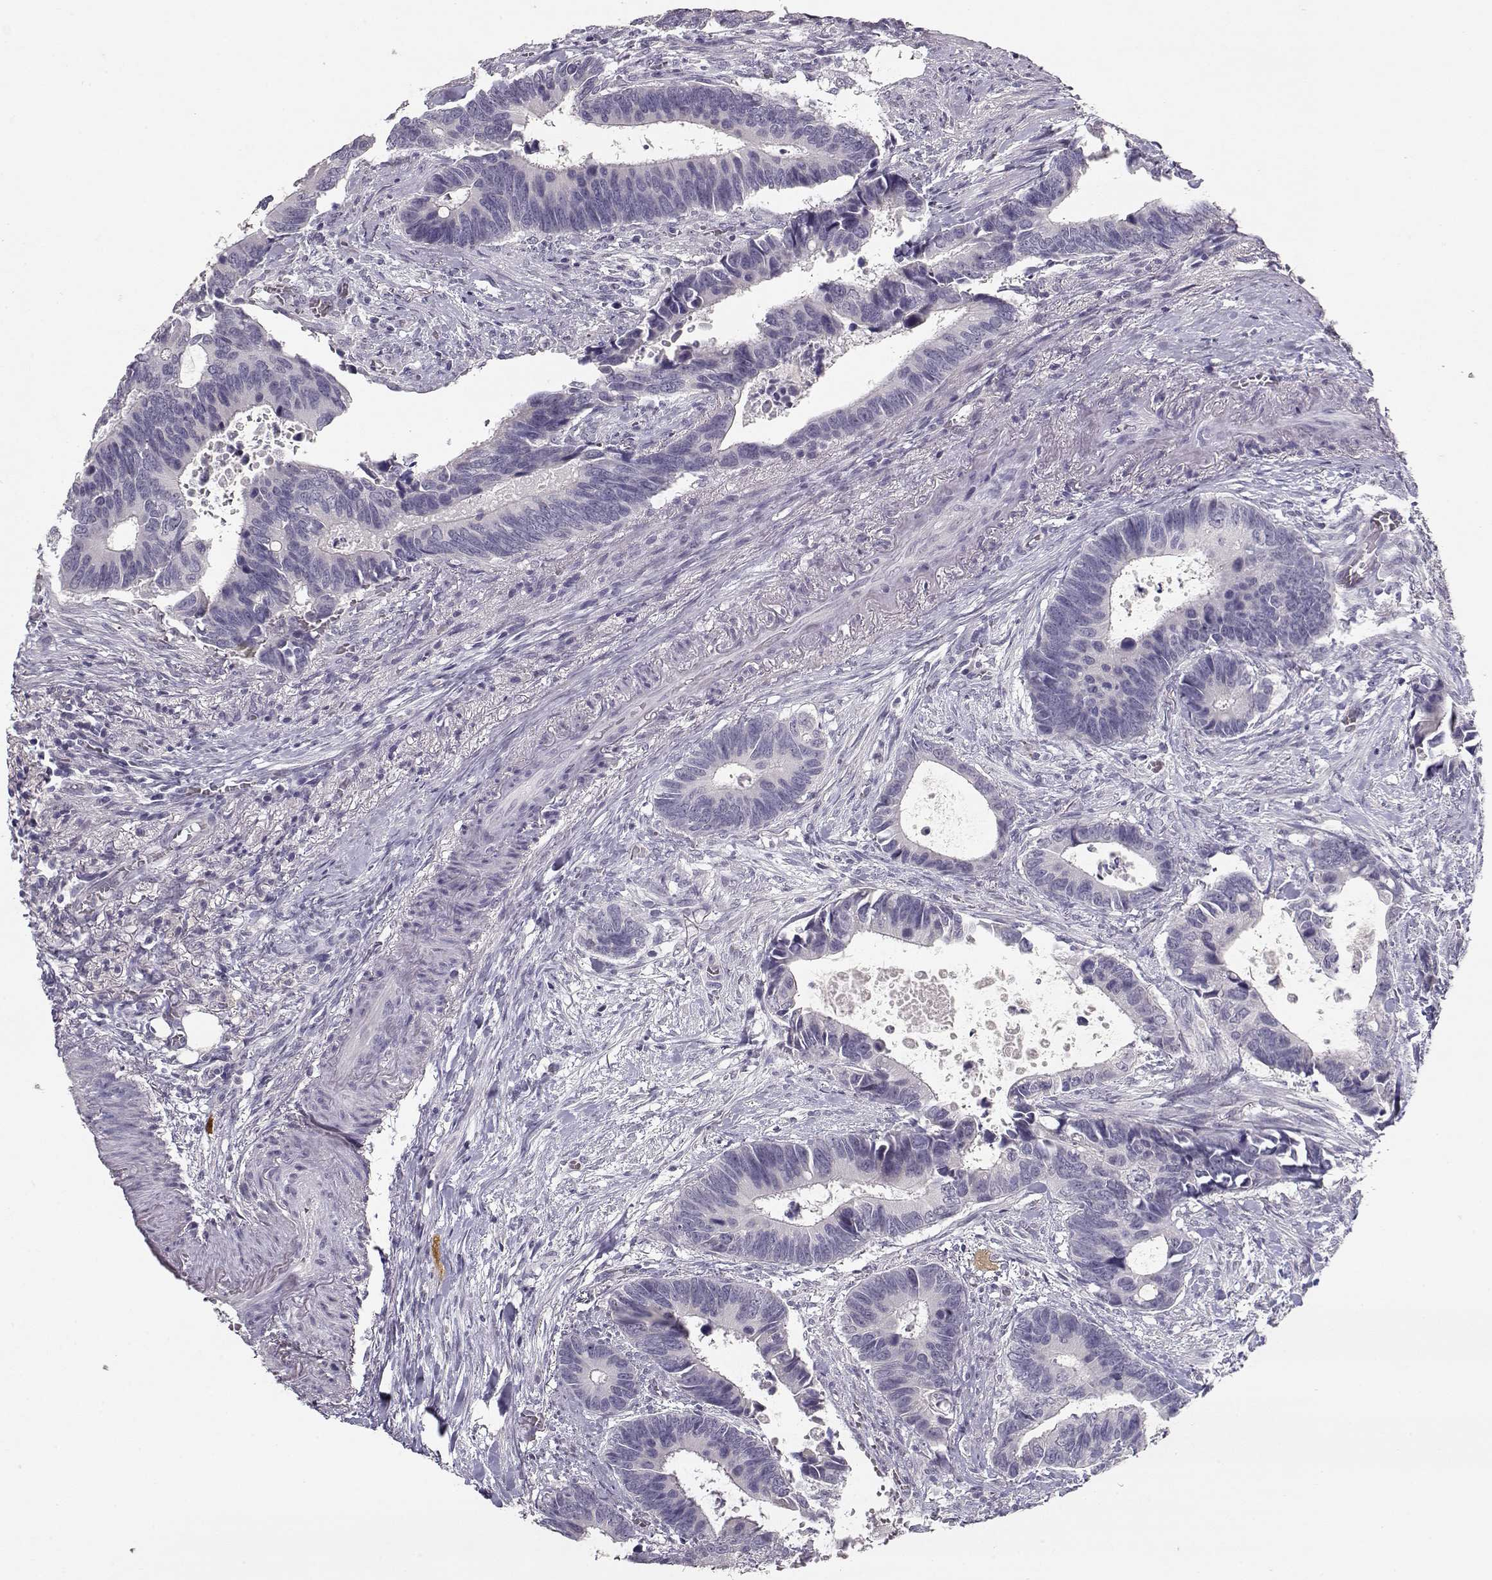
{"staining": {"intensity": "negative", "quantity": "none", "location": "none"}, "tissue": "colorectal cancer", "cell_type": "Tumor cells", "image_type": "cancer", "snomed": [{"axis": "morphology", "description": "Adenocarcinoma, NOS"}, {"axis": "topography", "description": "Colon"}], "caption": "This image is of colorectal cancer (adenocarcinoma) stained with IHC to label a protein in brown with the nuclei are counter-stained blue. There is no staining in tumor cells. (Immunohistochemistry, brightfield microscopy, high magnification).", "gene": "TPH2", "patient": {"sex": "male", "age": 49}}